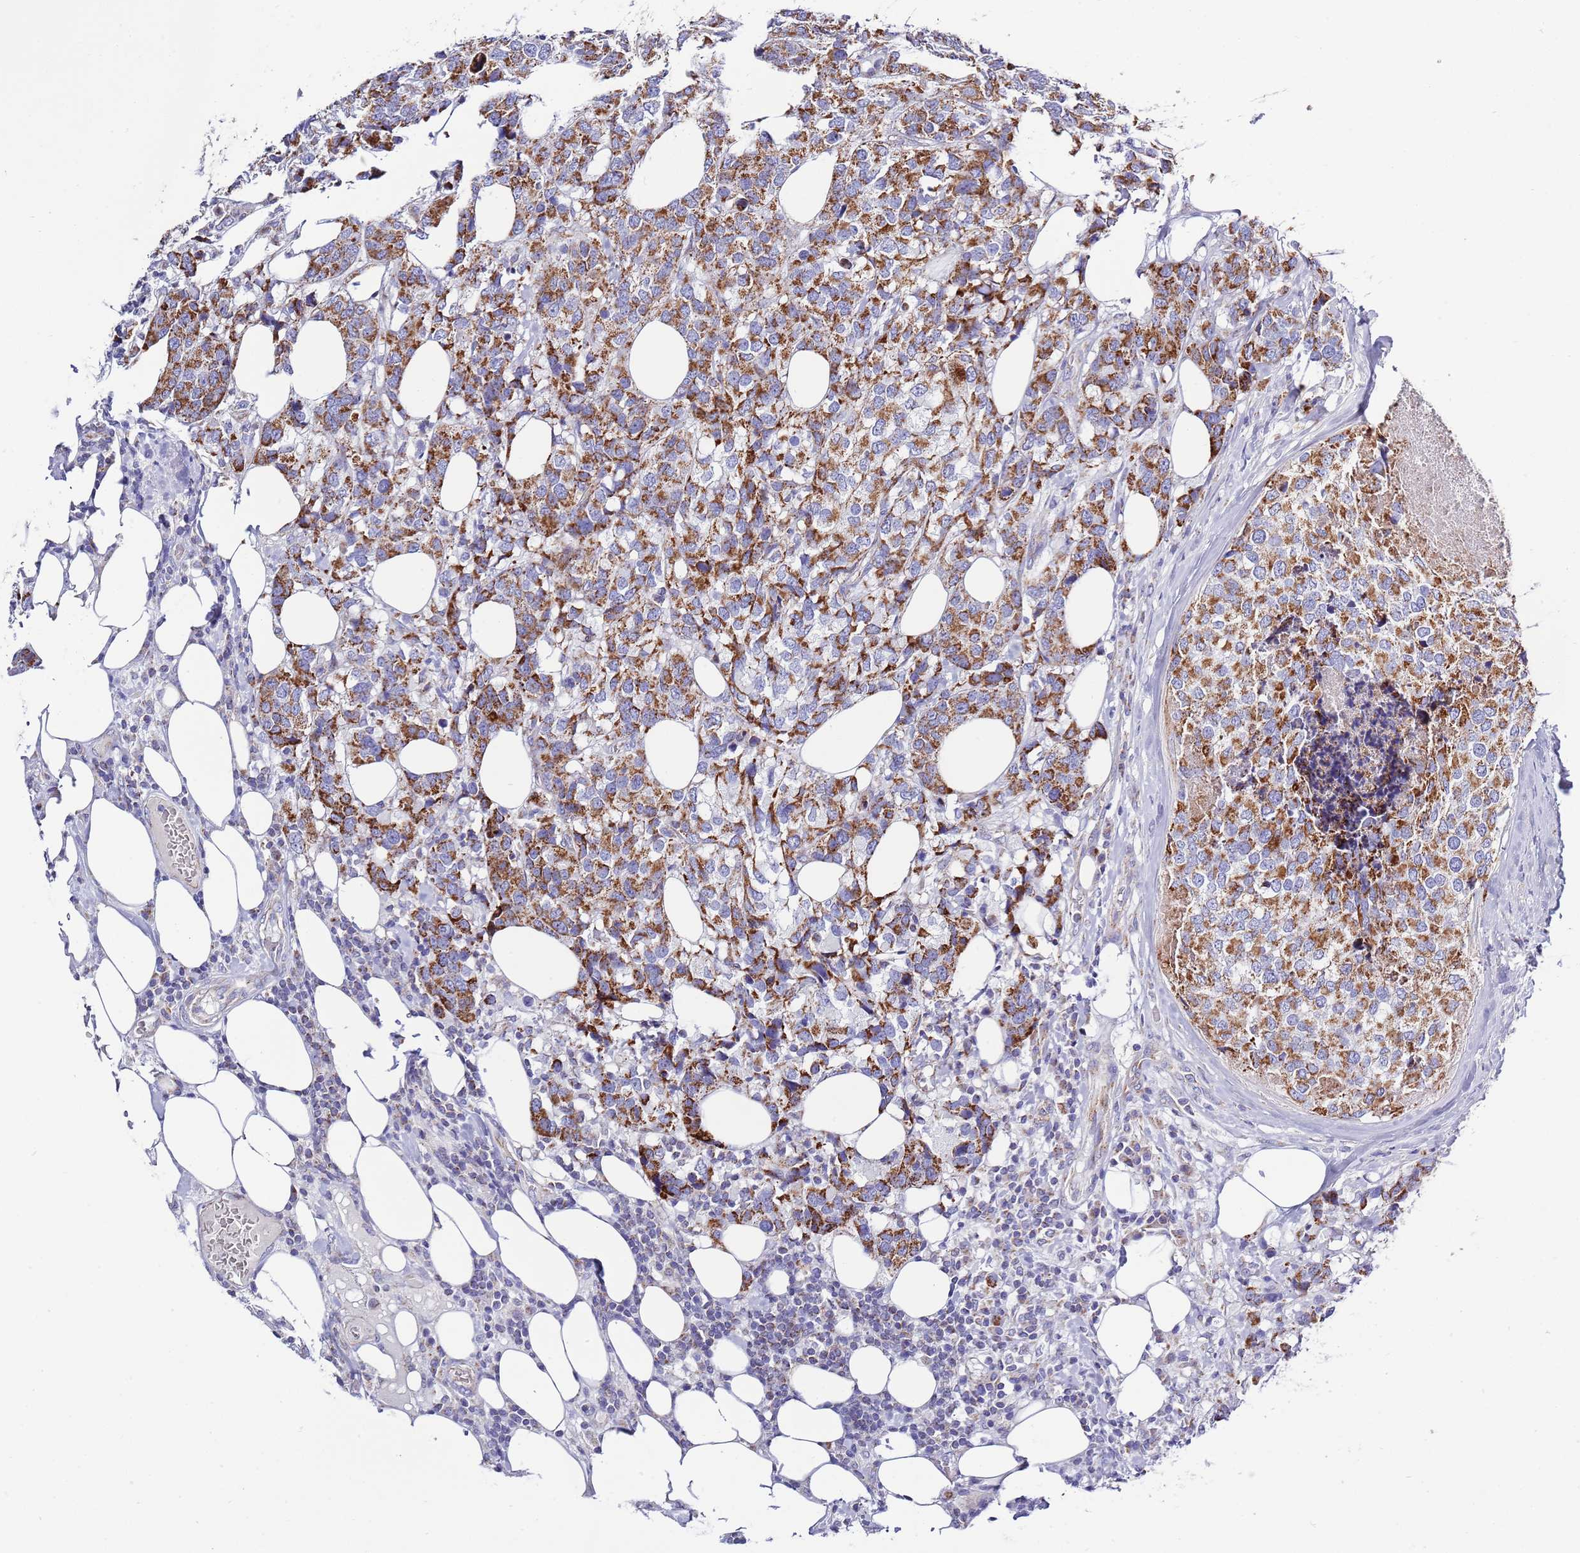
{"staining": {"intensity": "strong", "quantity": ">75%", "location": "cytoplasmic/membranous"}, "tissue": "breast cancer", "cell_type": "Tumor cells", "image_type": "cancer", "snomed": [{"axis": "morphology", "description": "Lobular carcinoma"}, {"axis": "topography", "description": "Breast"}], "caption": "Protein staining shows strong cytoplasmic/membranous positivity in about >75% of tumor cells in breast cancer (lobular carcinoma). The staining was performed using DAB (3,3'-diaminobenzidine) to visualize the protein expression in brown, while the nuclei were stained in blue with hematoxylin (Magnification: 20x).", "gene": "EMC8", "patient": {"sex": "female", "age": 59}}